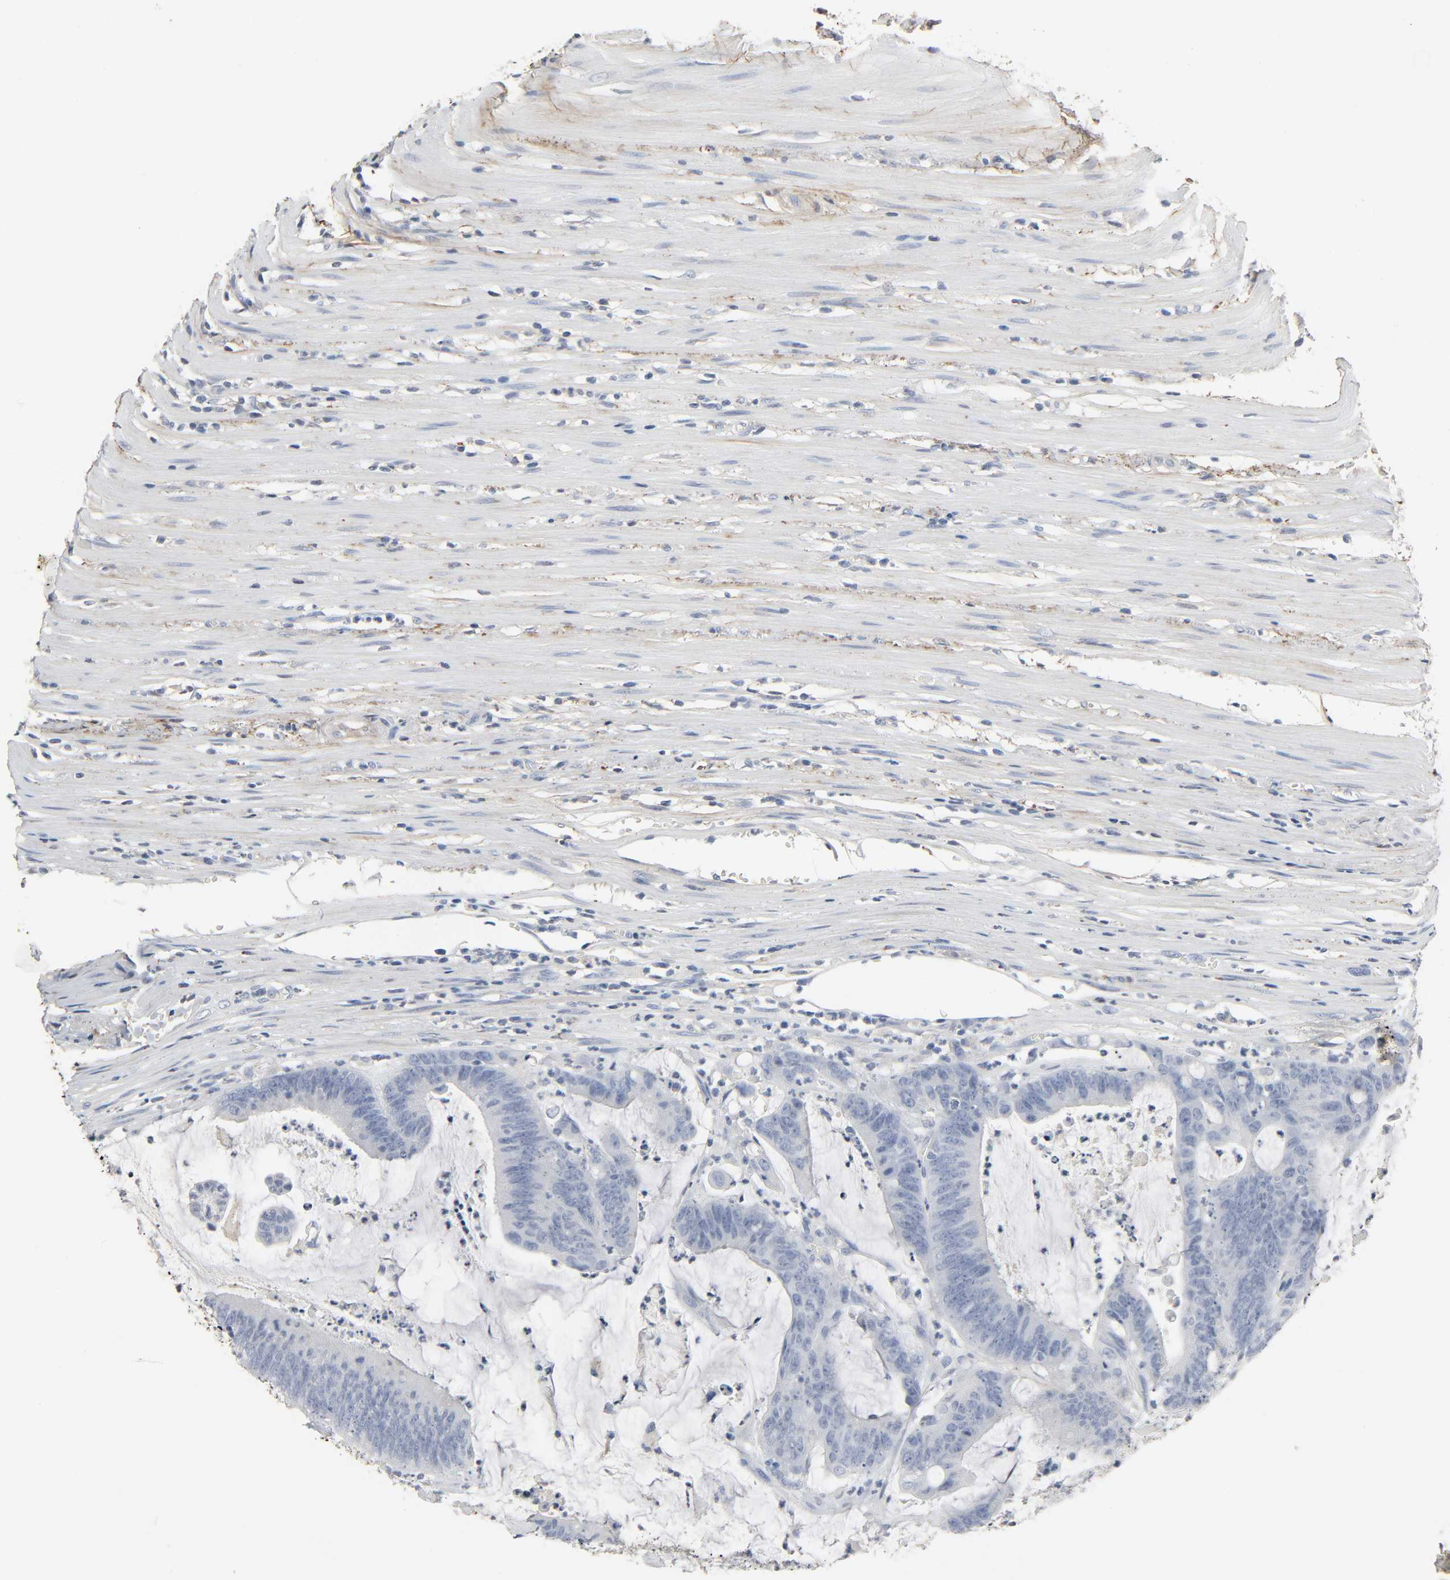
{"staining": {"intensity": "negative", "quantity": "none", "location": "none"}, "tissue": "colorectal cancer", "cell_type": "Tumor cells", "image_type": "cancer", "snomed": [{"axis": "morphology", "description": "Adenocarcinoma, NOS"}, {"axis": "topography", "description": "Rectum"}], "caption": "Immunohistochemistry (IHC) micrograph of neoplastic tissue: human colorectal cancer stained with DAB shows no significant protein staining in tumor cells.", "gene": "FBLN5", "patient": {"sex": "female", "age": 66}}